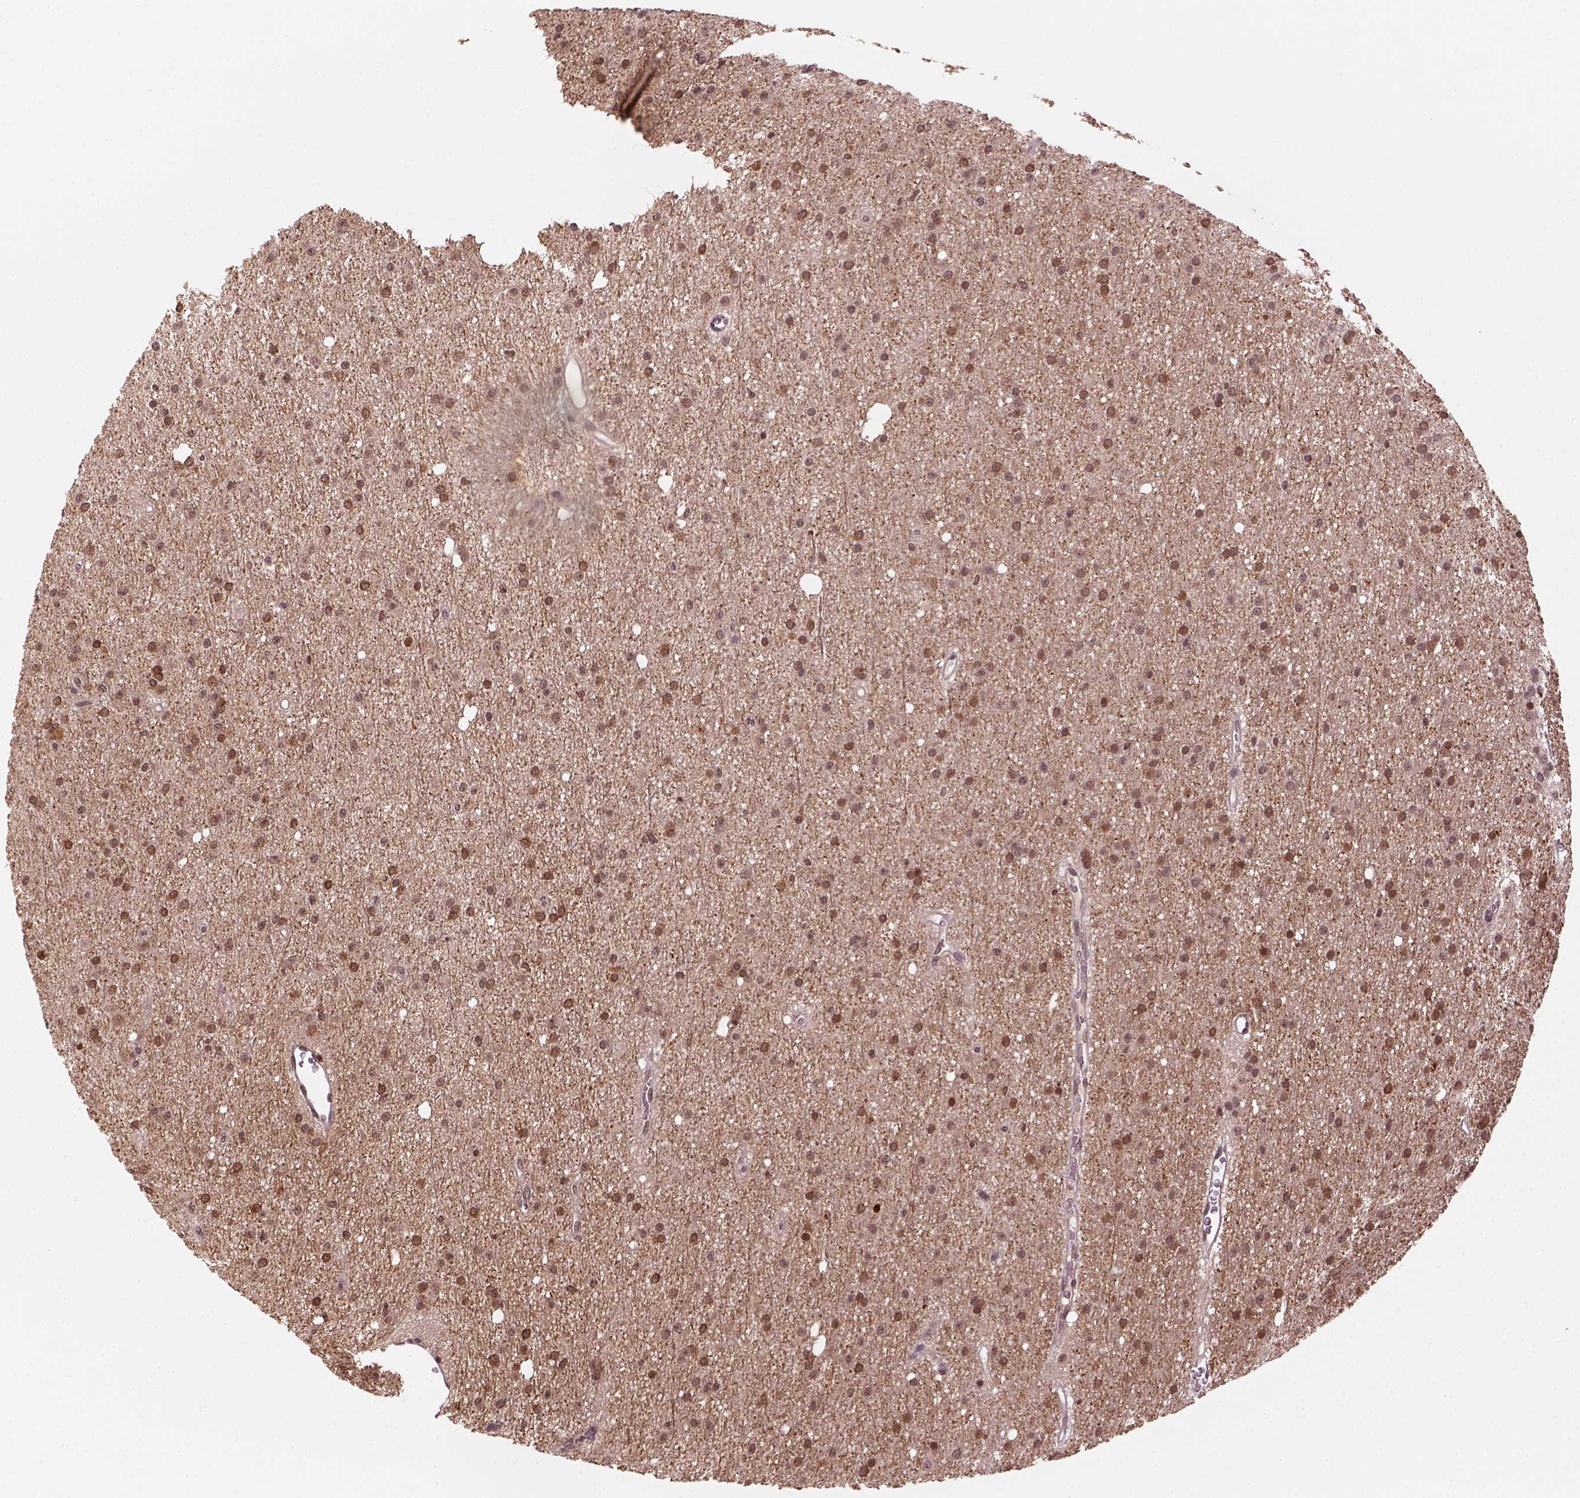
{"staining": {"intensity": "moderate", "quantity": ">75%", "location": "nuclear"}, "tissue": "glioma", "cell_type": "Tumor cells", "image_type": "cancer", "snomed": [{"axis": "morphology", "description": "Glioma, malignant, Low grade"}, {"axis": "topography", "description": "Brain"}], "caption": "DAB (3,3'-diaminobenzidine) immunohistochemical staining of glioma shows moderate nuclear protein staining in about >75% of tumor cells.", "gene": "GOT1", "patient": {"sex": "male", "age": 27}}